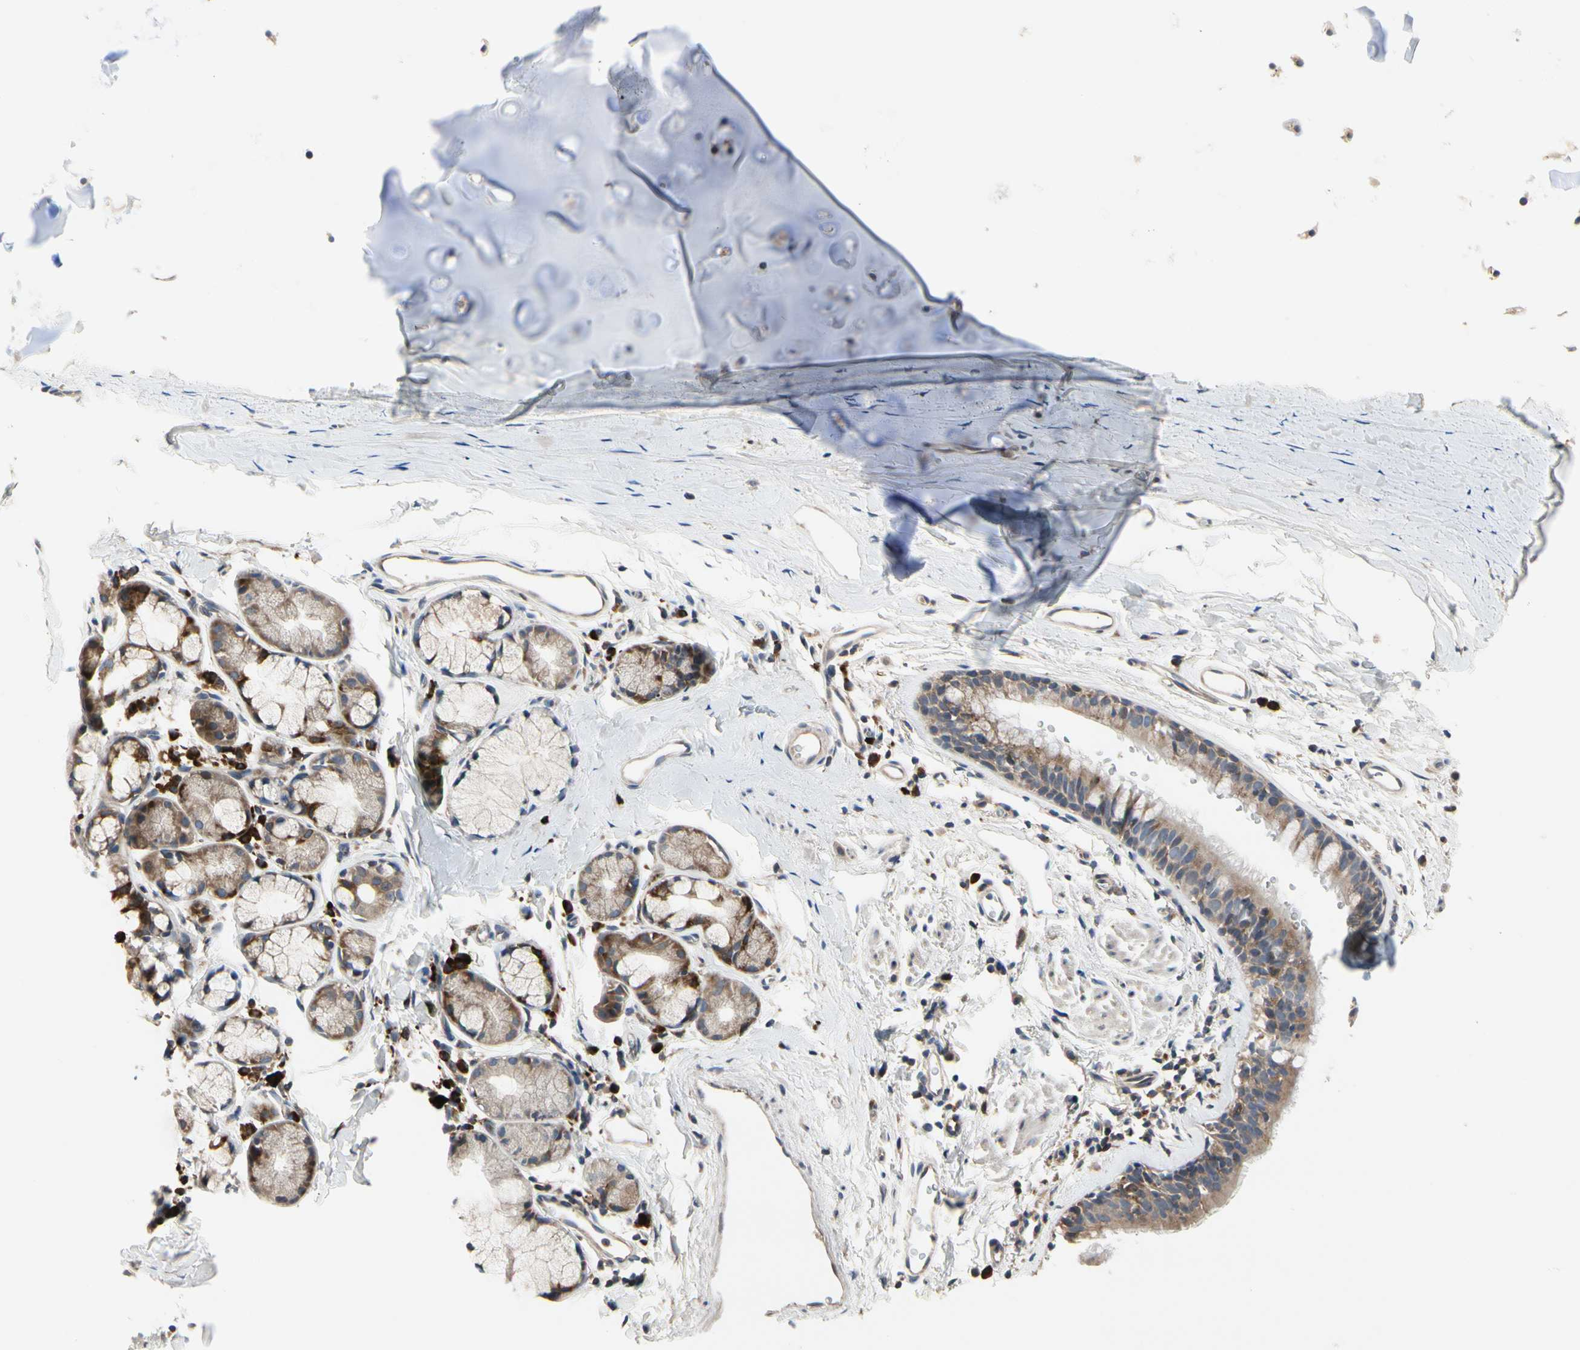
{"staining": {"intensity": "moderate", "quantity": ">75%", "location": "cytoplasmic/membranous"}, "tissue": "bronchus", "cell_type": "Respiratory epithelial cells", "image_type": "normal", "snomed": [{"axis": "morphology", "description": "Normal tissue, NOS"}, {"axis": "morphology", "description": "Malignant melanoma, Metastatic site"}, {"axis": "topography", "description": "Bronchus"}, {"axis": "topography", "description": "Lung"}], "caption": "Respiratory epithelial cells show moderate cytoplasmic/membranous expression in approximately >75% of cells in benign bronchus.", "gene": "MMEL1", "patient": {"sex": "male", "age": 64}}